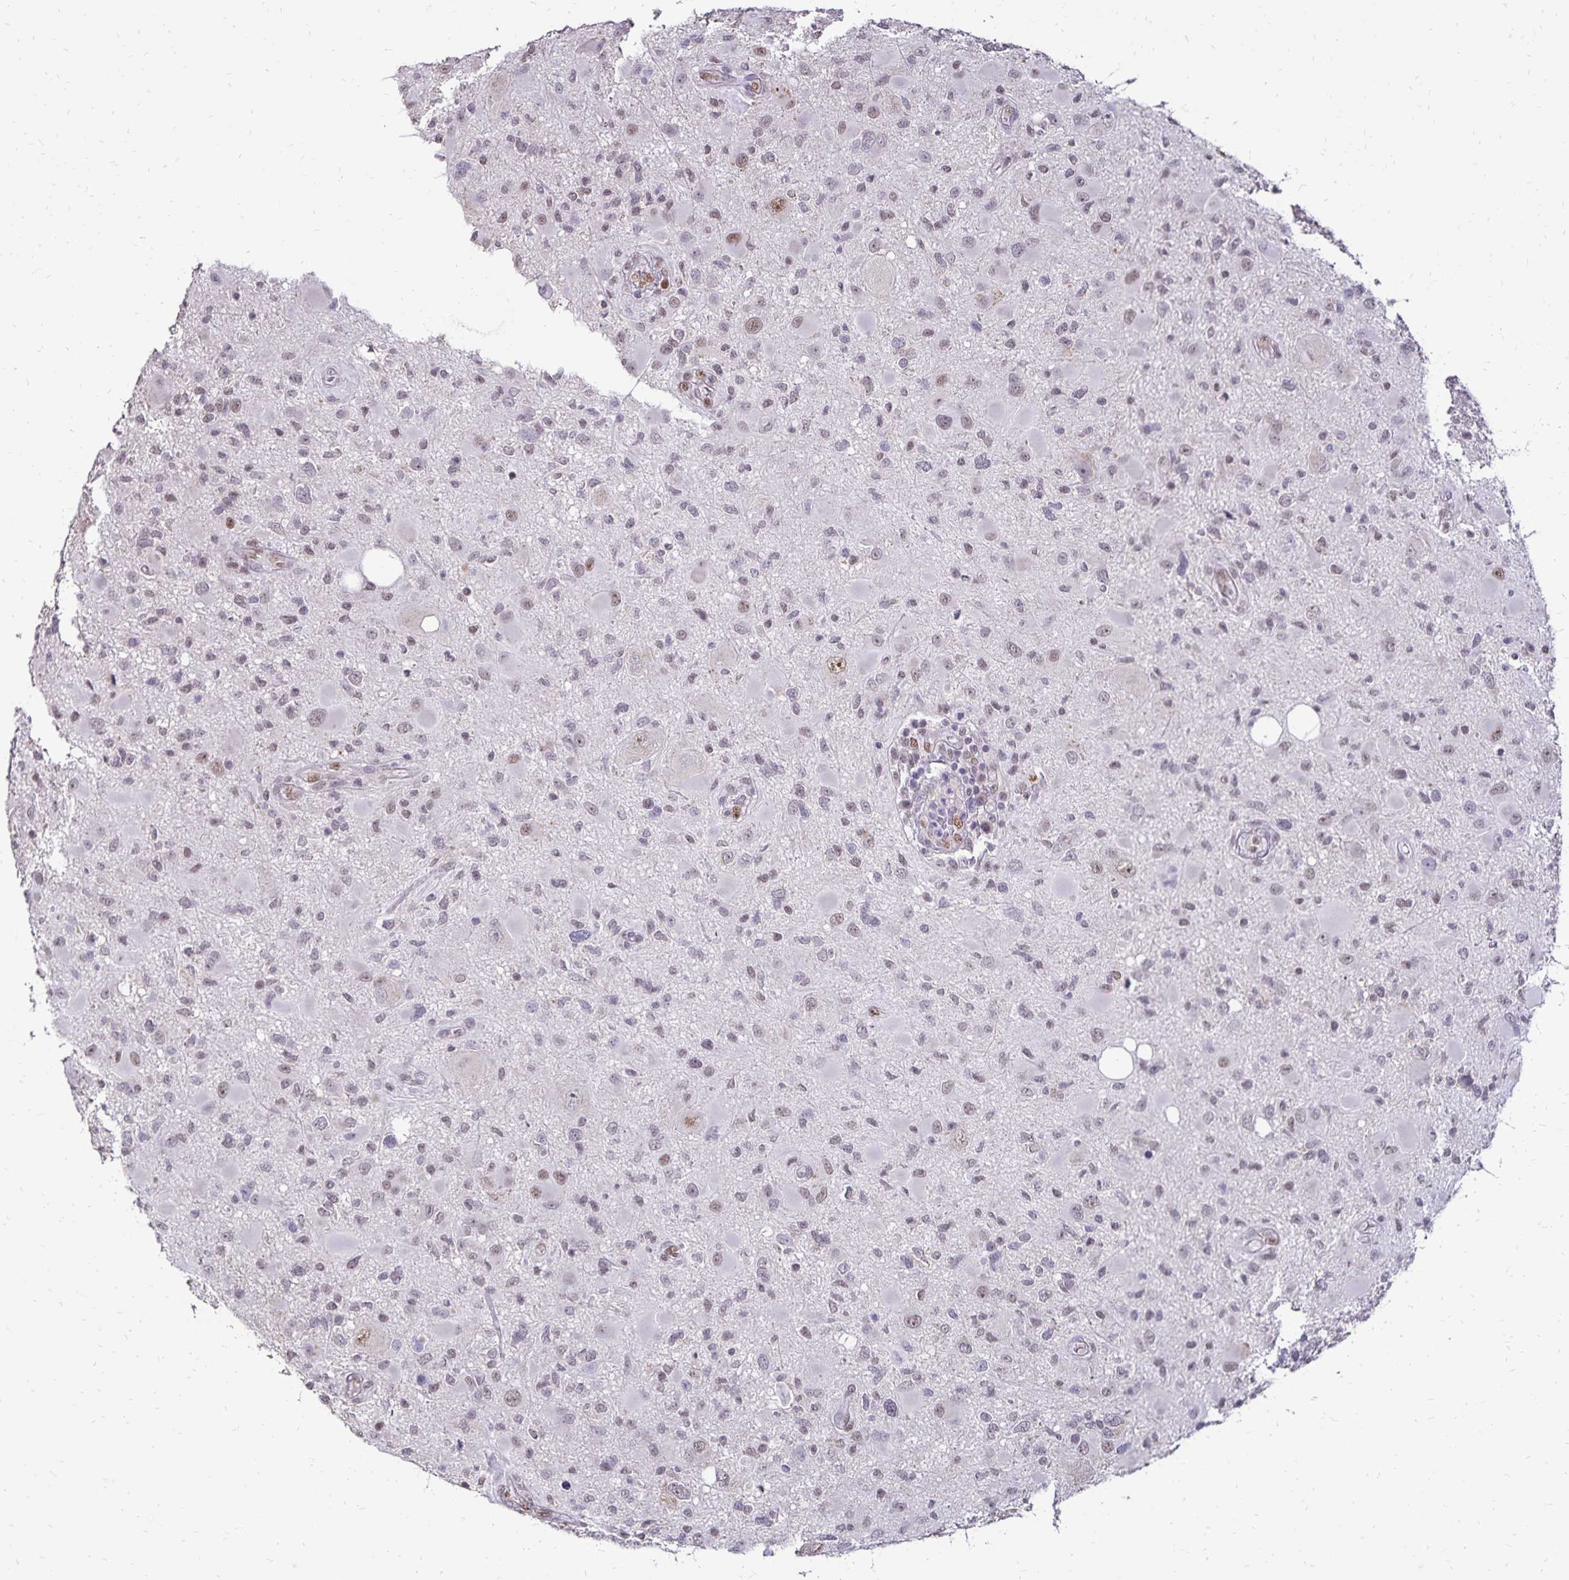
{"staining": {"intensity": "negative", "quantity": "none", "location": "none"}, "tissue": "glioma", "cell_type": "Tumor cells", "image_type": "cancer", "snomed": [{"axis": "morphology", "description": "Glioma, malignant, High grade"}, {"axis": "topography", "description": "Brain"}], "caption": "Immunohistochemical staining of glioma displays no significant positivity in tumor cells. The staining was performed using DAB to visualize the protein expression in brown, while the nuclei were stained in blue with hematoxylin (Magnification: 20x).", "gene": "POLB", "patient": {"sex": "male", "age": 54}}